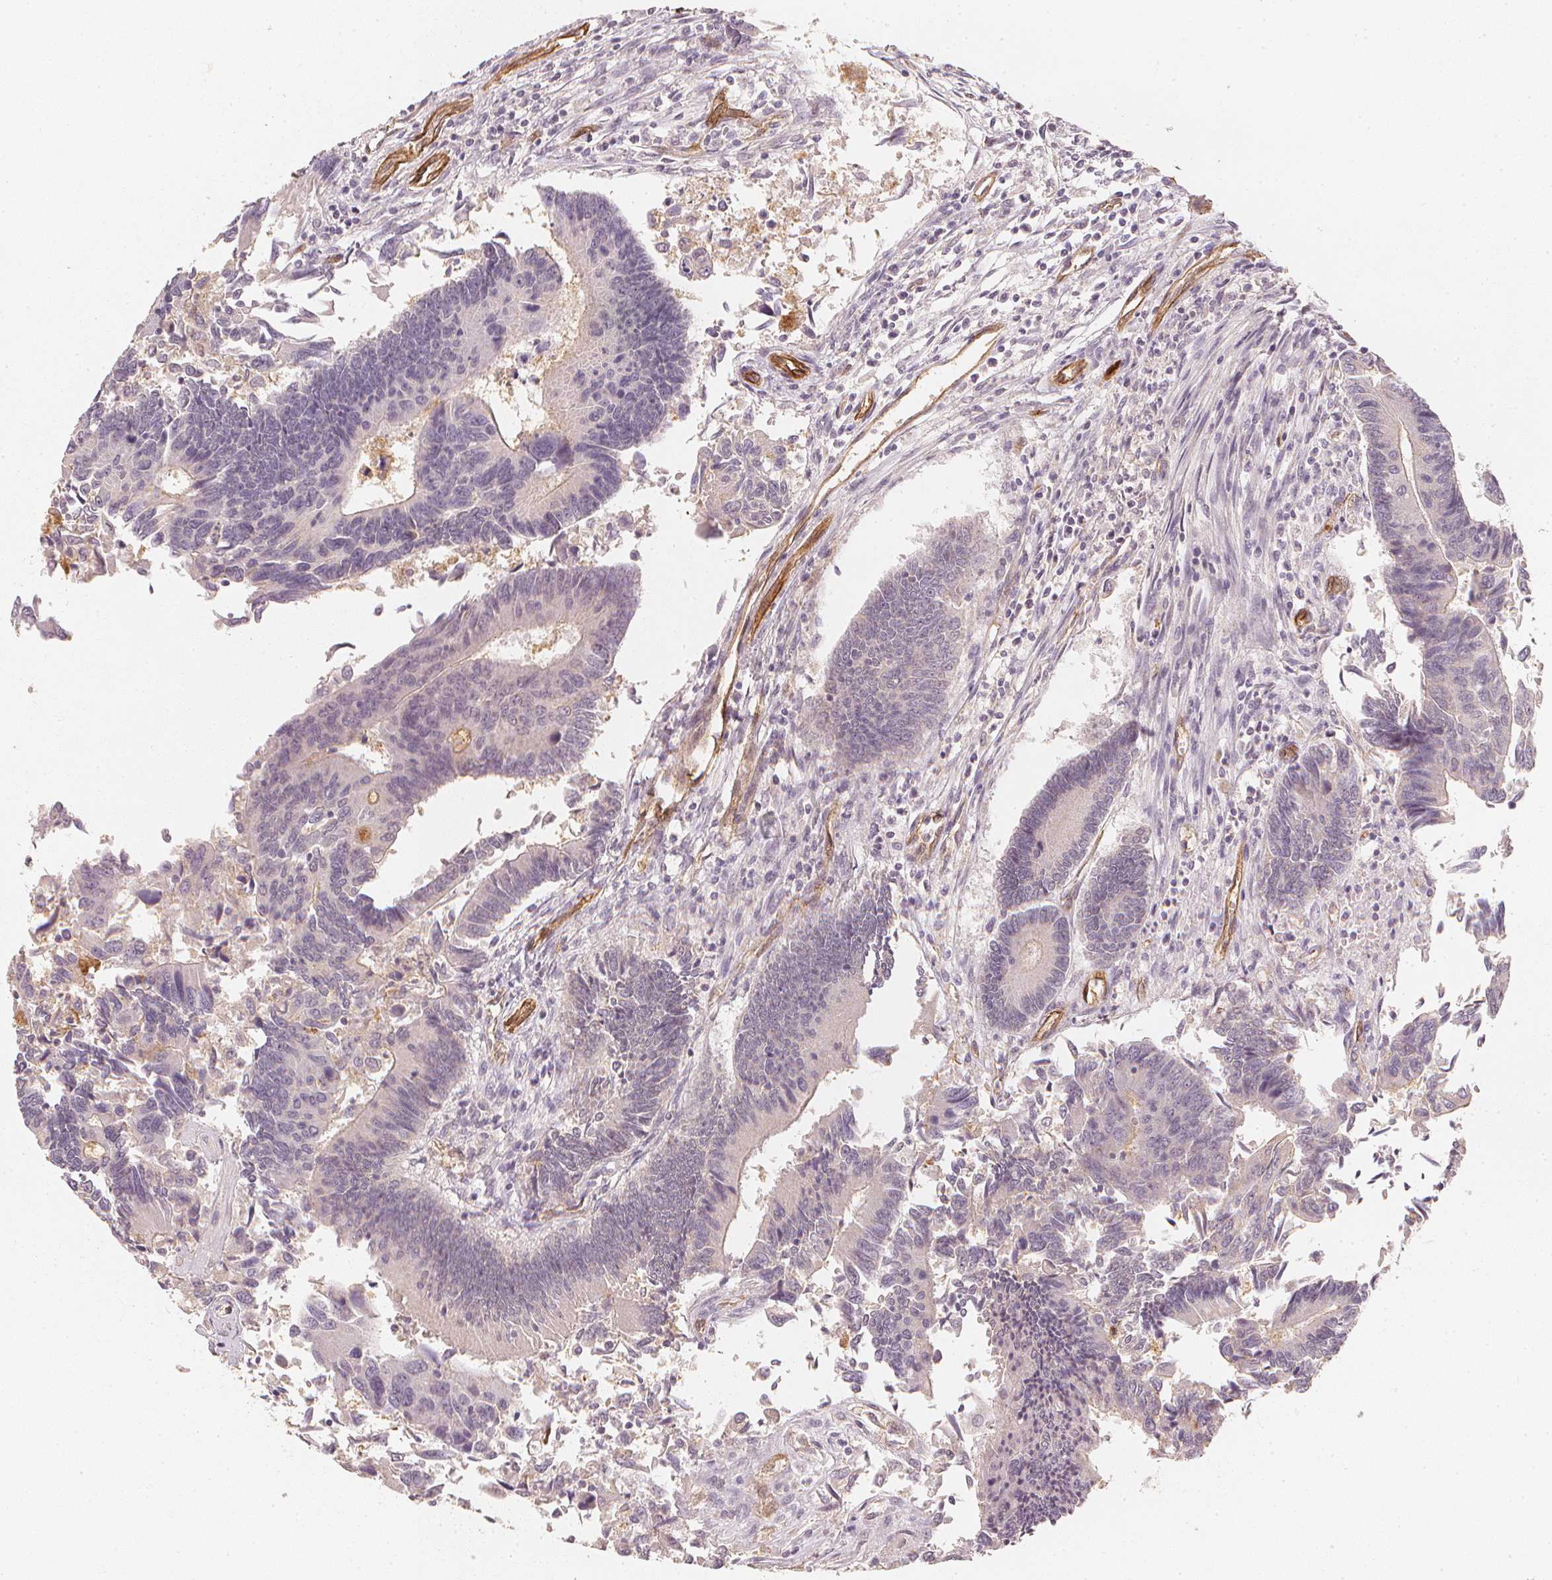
{"staining": {"intensity": "negative", "quantity": "none", "location": "none"}, "tissue": "colorectal cancer", "cell_type": "Tumor cells", "image_type": "cancer", "snomed": [{"axis": "morphology", "description": "Adenocarcinoma, NOS"}, {"axis": "topography", "description": "Colon"}], "caption": "IHC histopathology image of human adenocarcinoma (colorectal) stained for a protein (brown), which shows no expression in tumor cells.", "gene": "CIB1", "patient": {"sex": "female", "age": 67}}